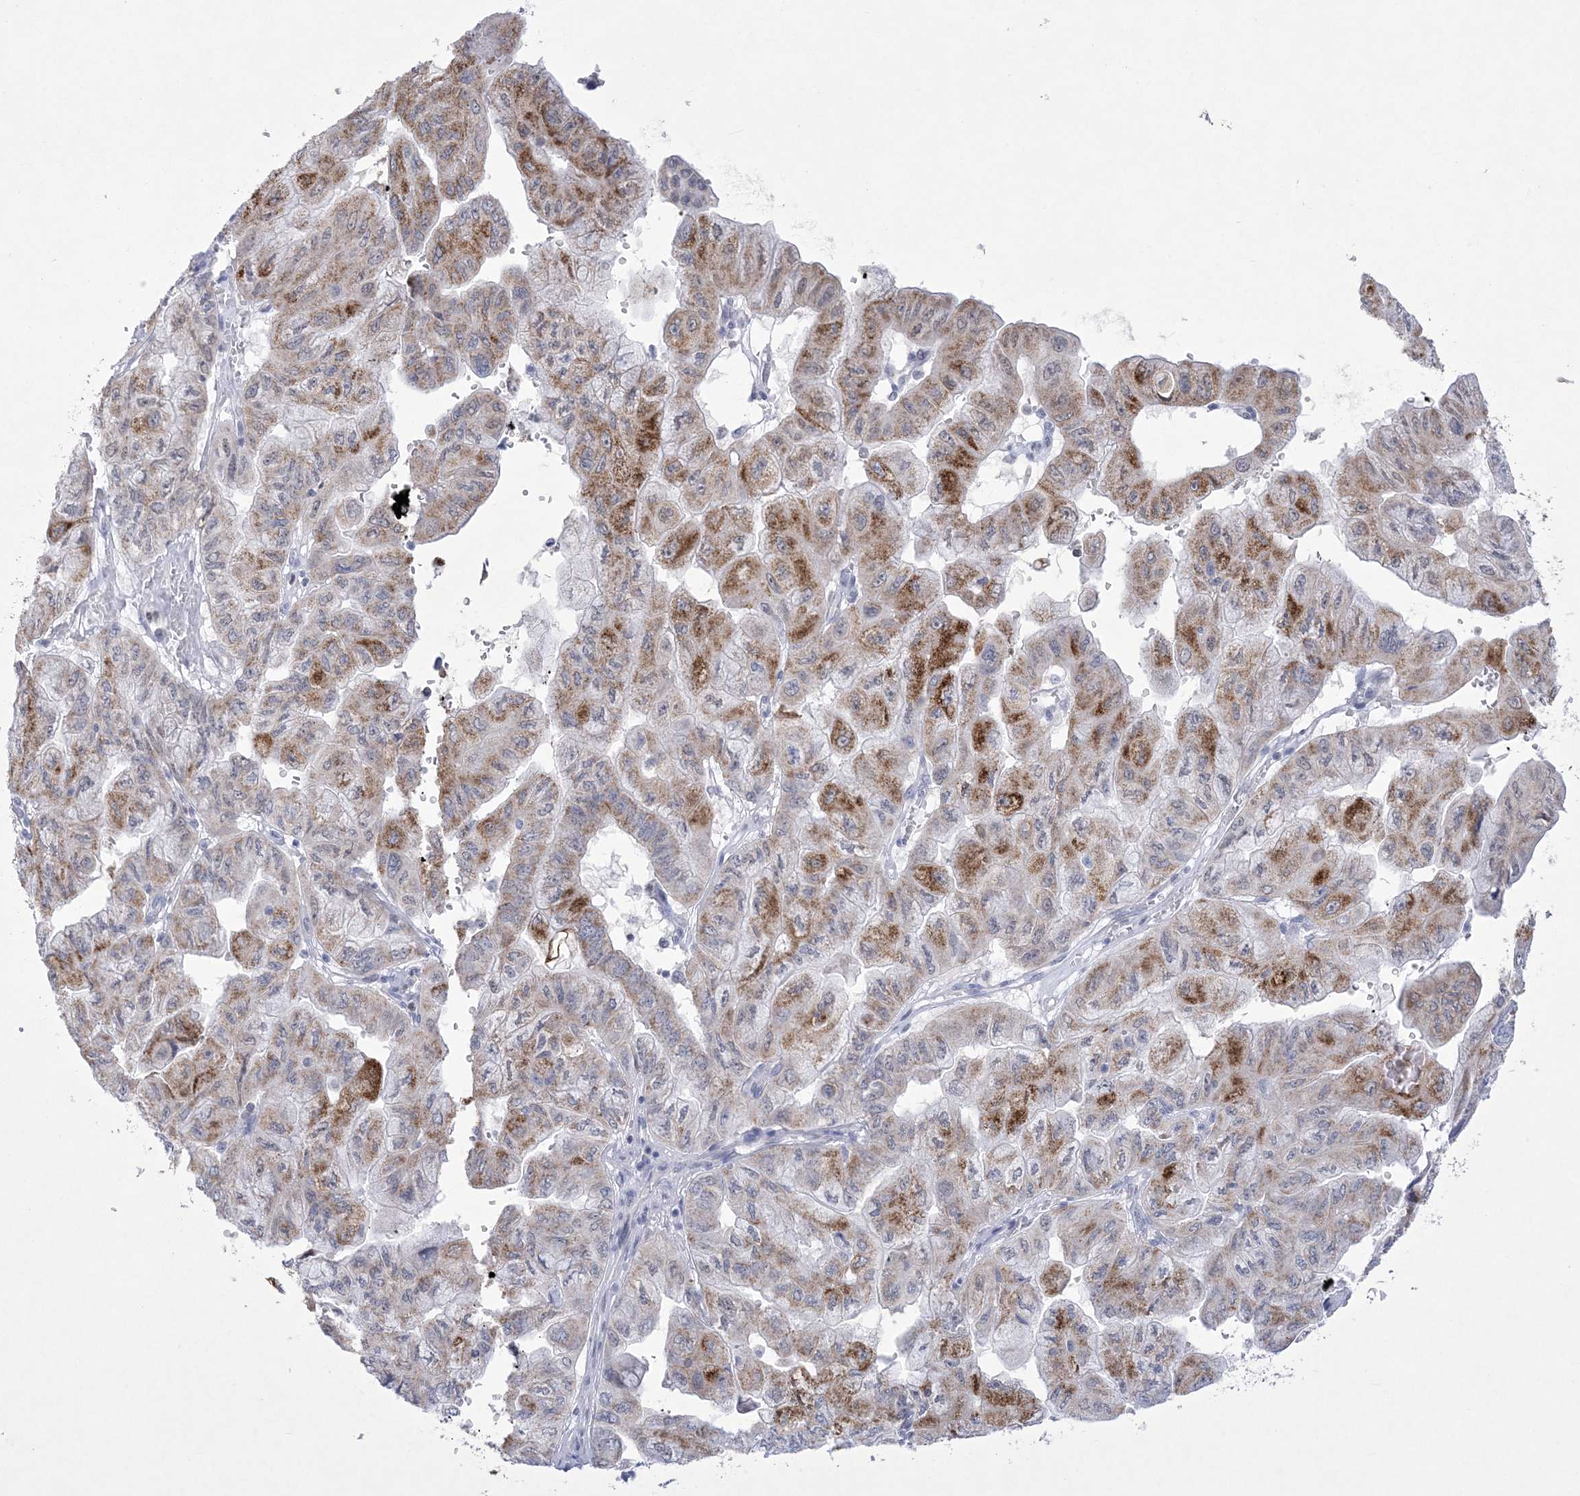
{"staining": {"intensity": "moderate", "quantity": ">75%", "location": "cytoplasmic/membranous"}, "tissue": "pancreatic cancer", "cell_type": "Tumor cells", "image_type": "cancer", "snomed": [{"axis": "morphology", "description": "Adenocarcinoma, NOS"}, {"axis": "topography", "description": "Pancreas"}], "caption": "IHC photomicrograph of neoplastic tissue: human adenocarcinoma (pancreatic) stained using immunohistochemistry displays medium levels of moderate protein expression localized specifically in the cytoplasmic/membranous of tumor cells, appearing as a cytoplasmic/membranous brown color.", "gene": "WDR27", "patient": {"sex": "male", "age": 51}}